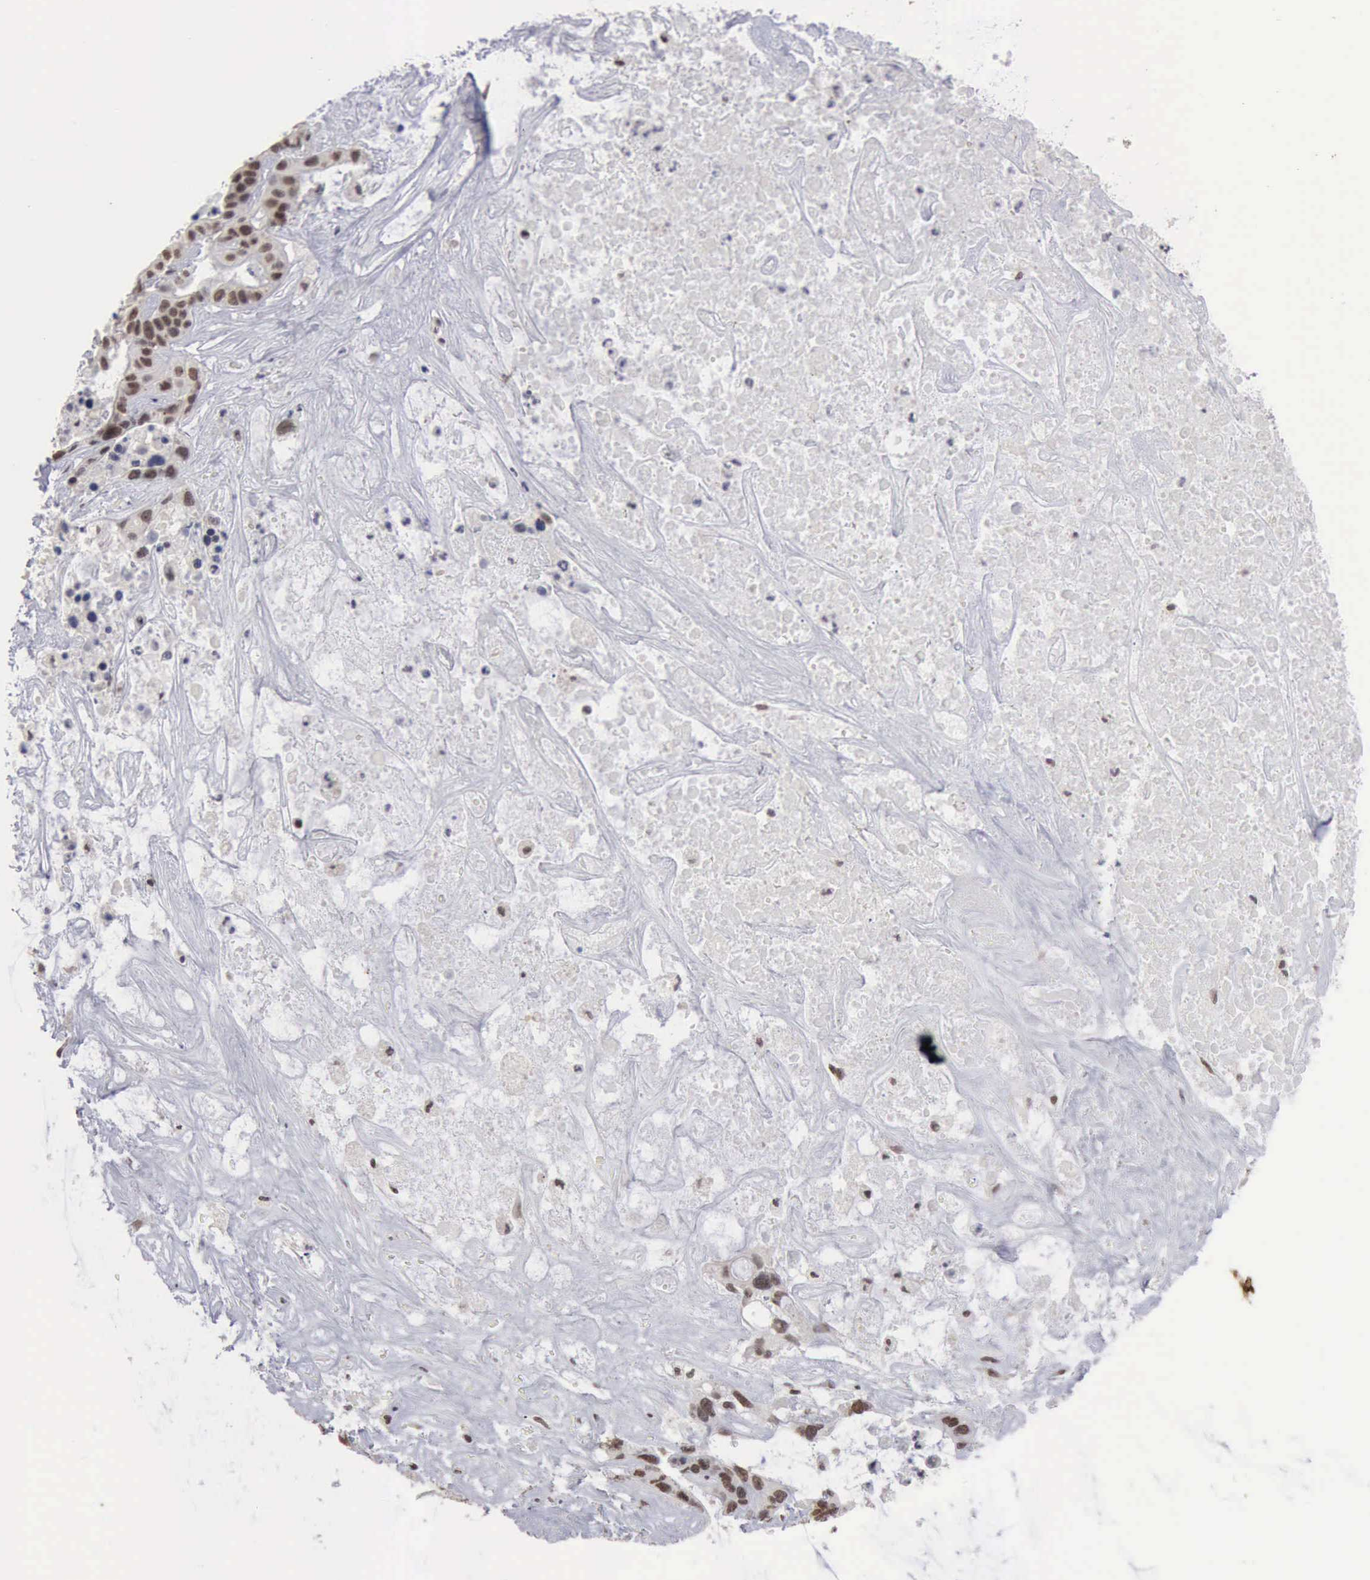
{"staining": {"intensity": "moderate", "quantity": ">75%", "location": "nuclear"}, "tissue": "liver cancer", "cell_type": "Tumor cells", "image_type": "cancer", "snomed": [{"axis": "morphology", "description": "Cholangiocarcinoma"}, {"axis": "topography", "description": "Liver"}], "caption": "A photomicrograph of human liver cancer stained for a protein displays moderate nuclear brown staining in tumor cells.", "gene": "TAF1", "patient": {"sex": "female", "age": 65}}